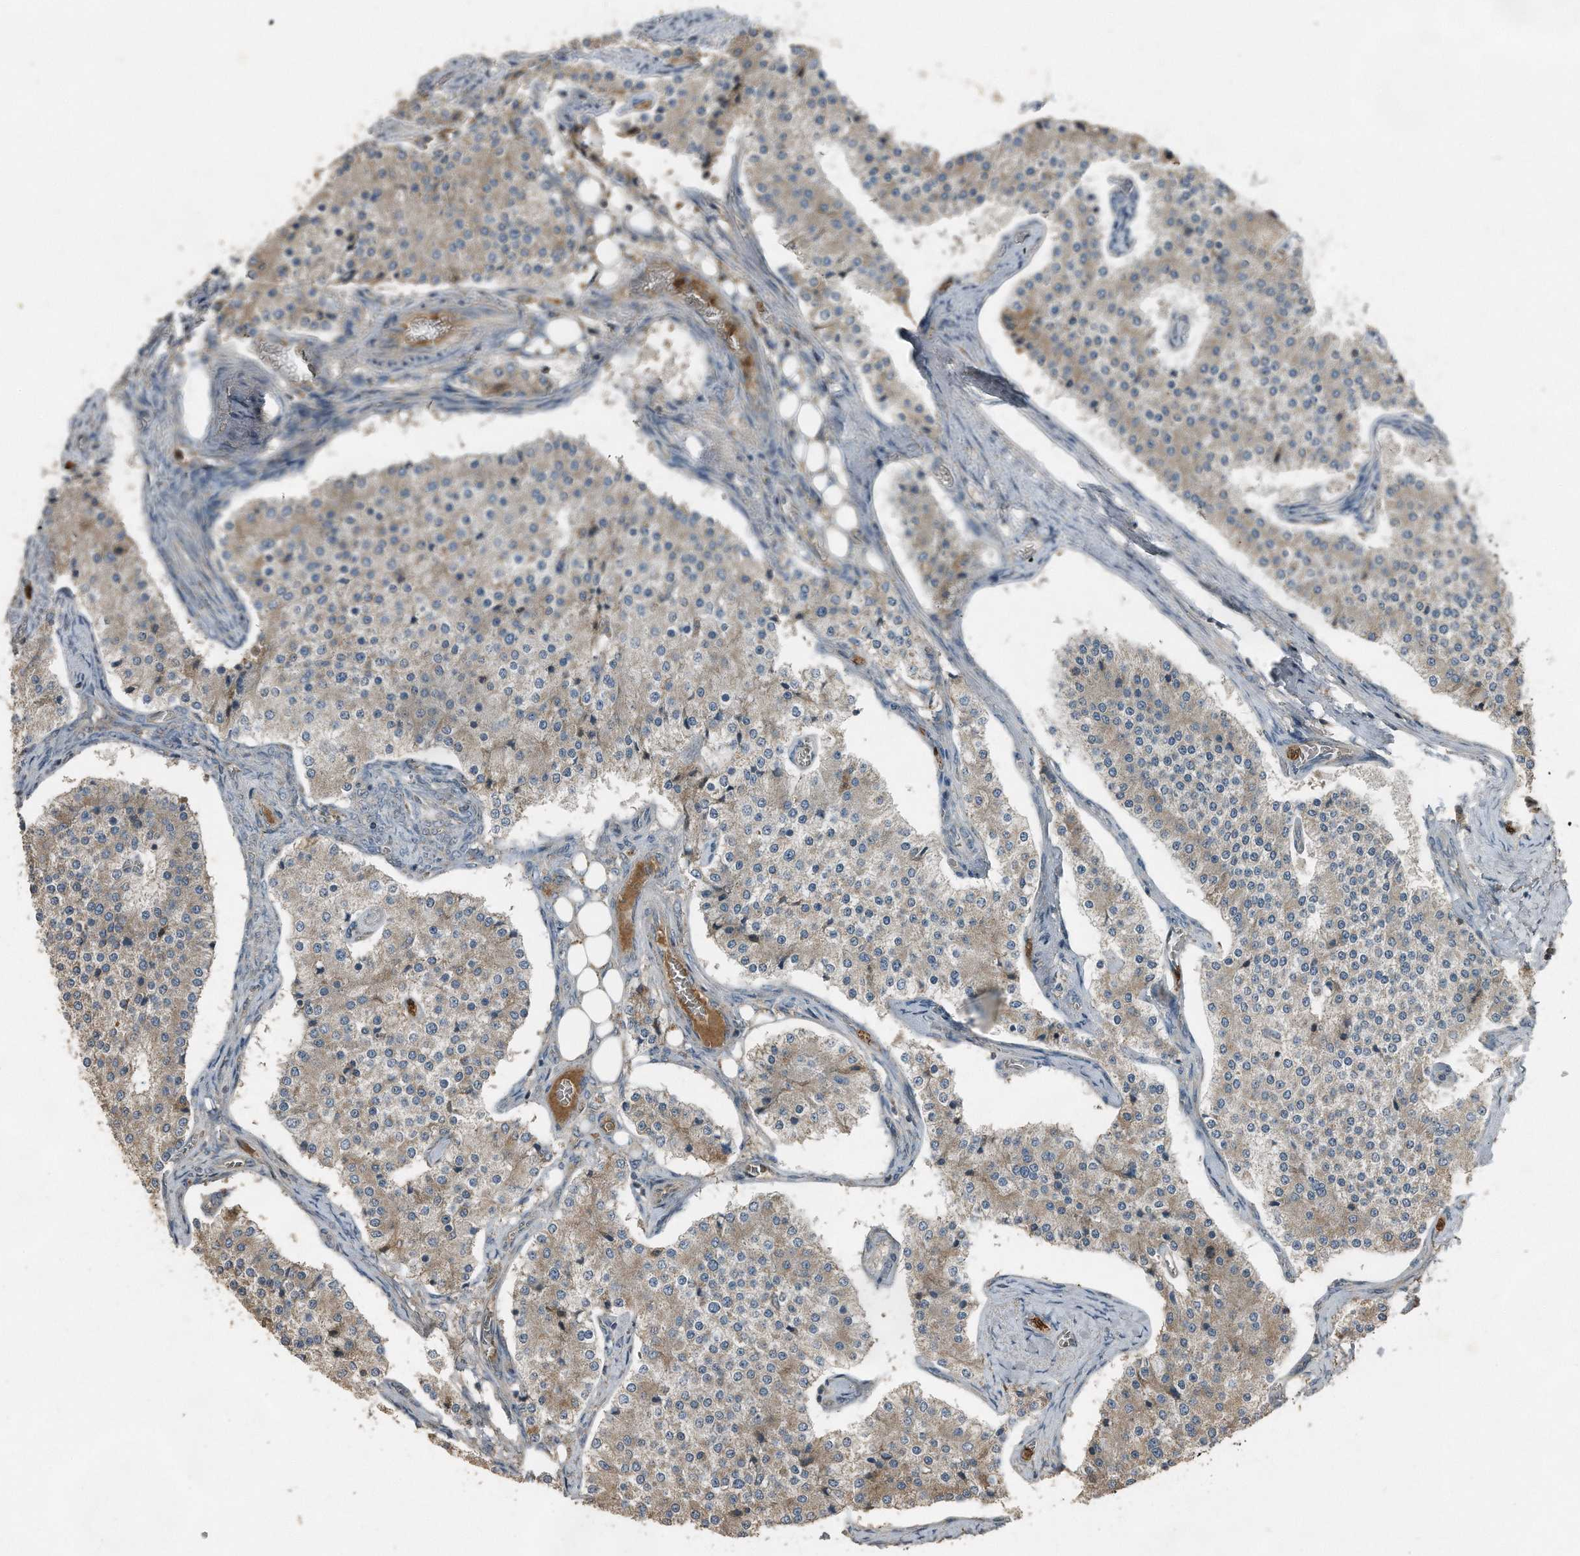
{"staining": {"intensity": "weak", "quantity": "25%-75%", "location": "cytoplasmic/membranous"}, "tissue": "carcinoid", "cell_type": "Tumor cells", "image_type": "cancer", "snomed": [{"axis": "morphology", "description": "Carcinoid, malignant, NOS"}, {"axis": "topography", "description": "Colon"}], "caption": "Immunohistochemical staining of human carcinoid (malignant) demonstrates low levels of weak cytoplasmic/membranous protein expression in about 25%-75% of tumor cells.", "gene": "C9", "patient": {"sex": "female", "age": 52}}